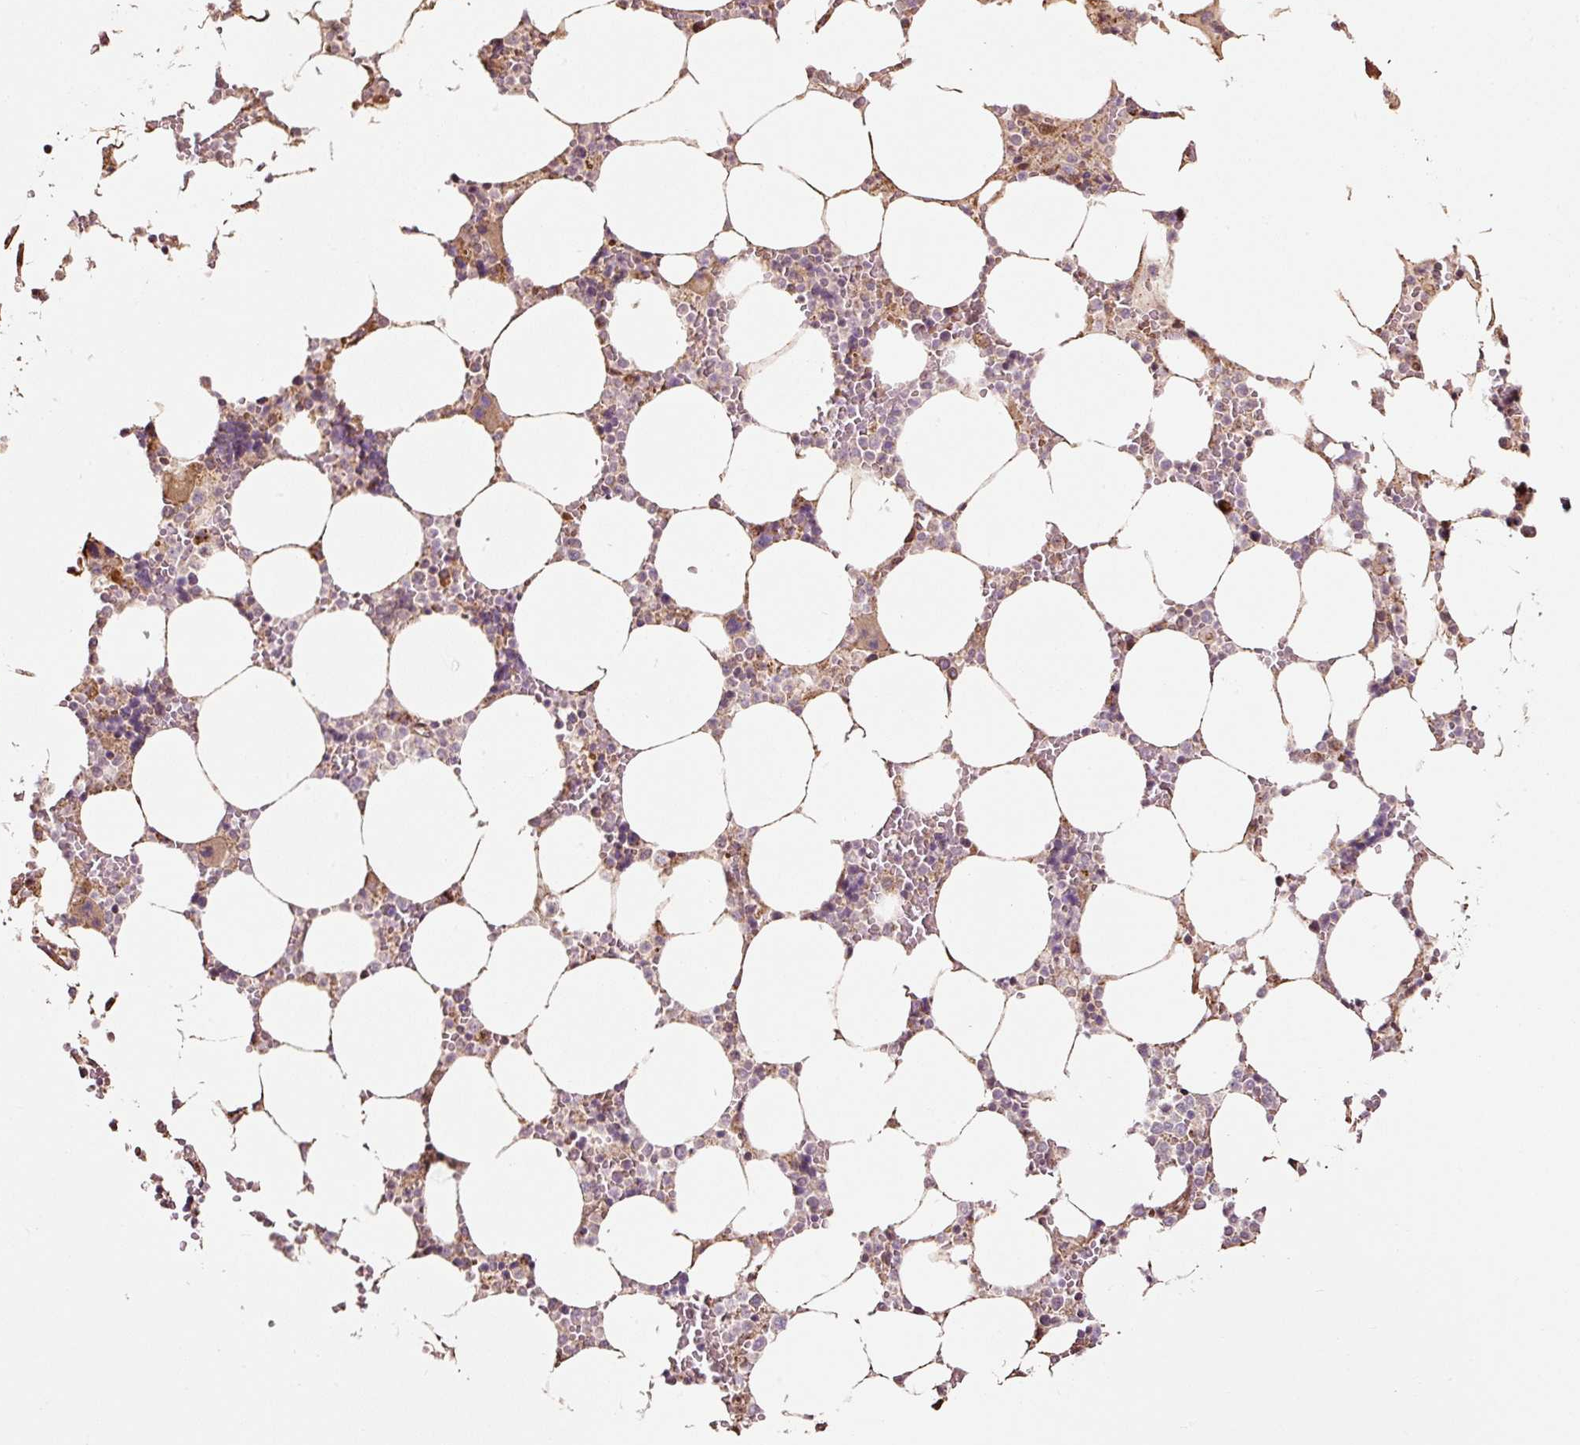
{"staining": {"intensity": "moderate", "quantity": "<25%", "location": "cytoplasmic/membranous"}, "tissue": "bone marrow", "cell_type": "Hematopoietic cells", "image_type": "normal", "snomed": [{"axis": "morphology", "description": "Normal tissue, NOS"}, {"axis": "topography", "description": "Bone marrow"}], "caption": "IHC image of normal human bone marrow stained for a protein (brown), which demonstrates low levels of moderate cytoplasmic/membranous staining in about <25% of hematopoietic cells.", "gene": "ETF1", "patient": {"sex": "male", "age": 64}}